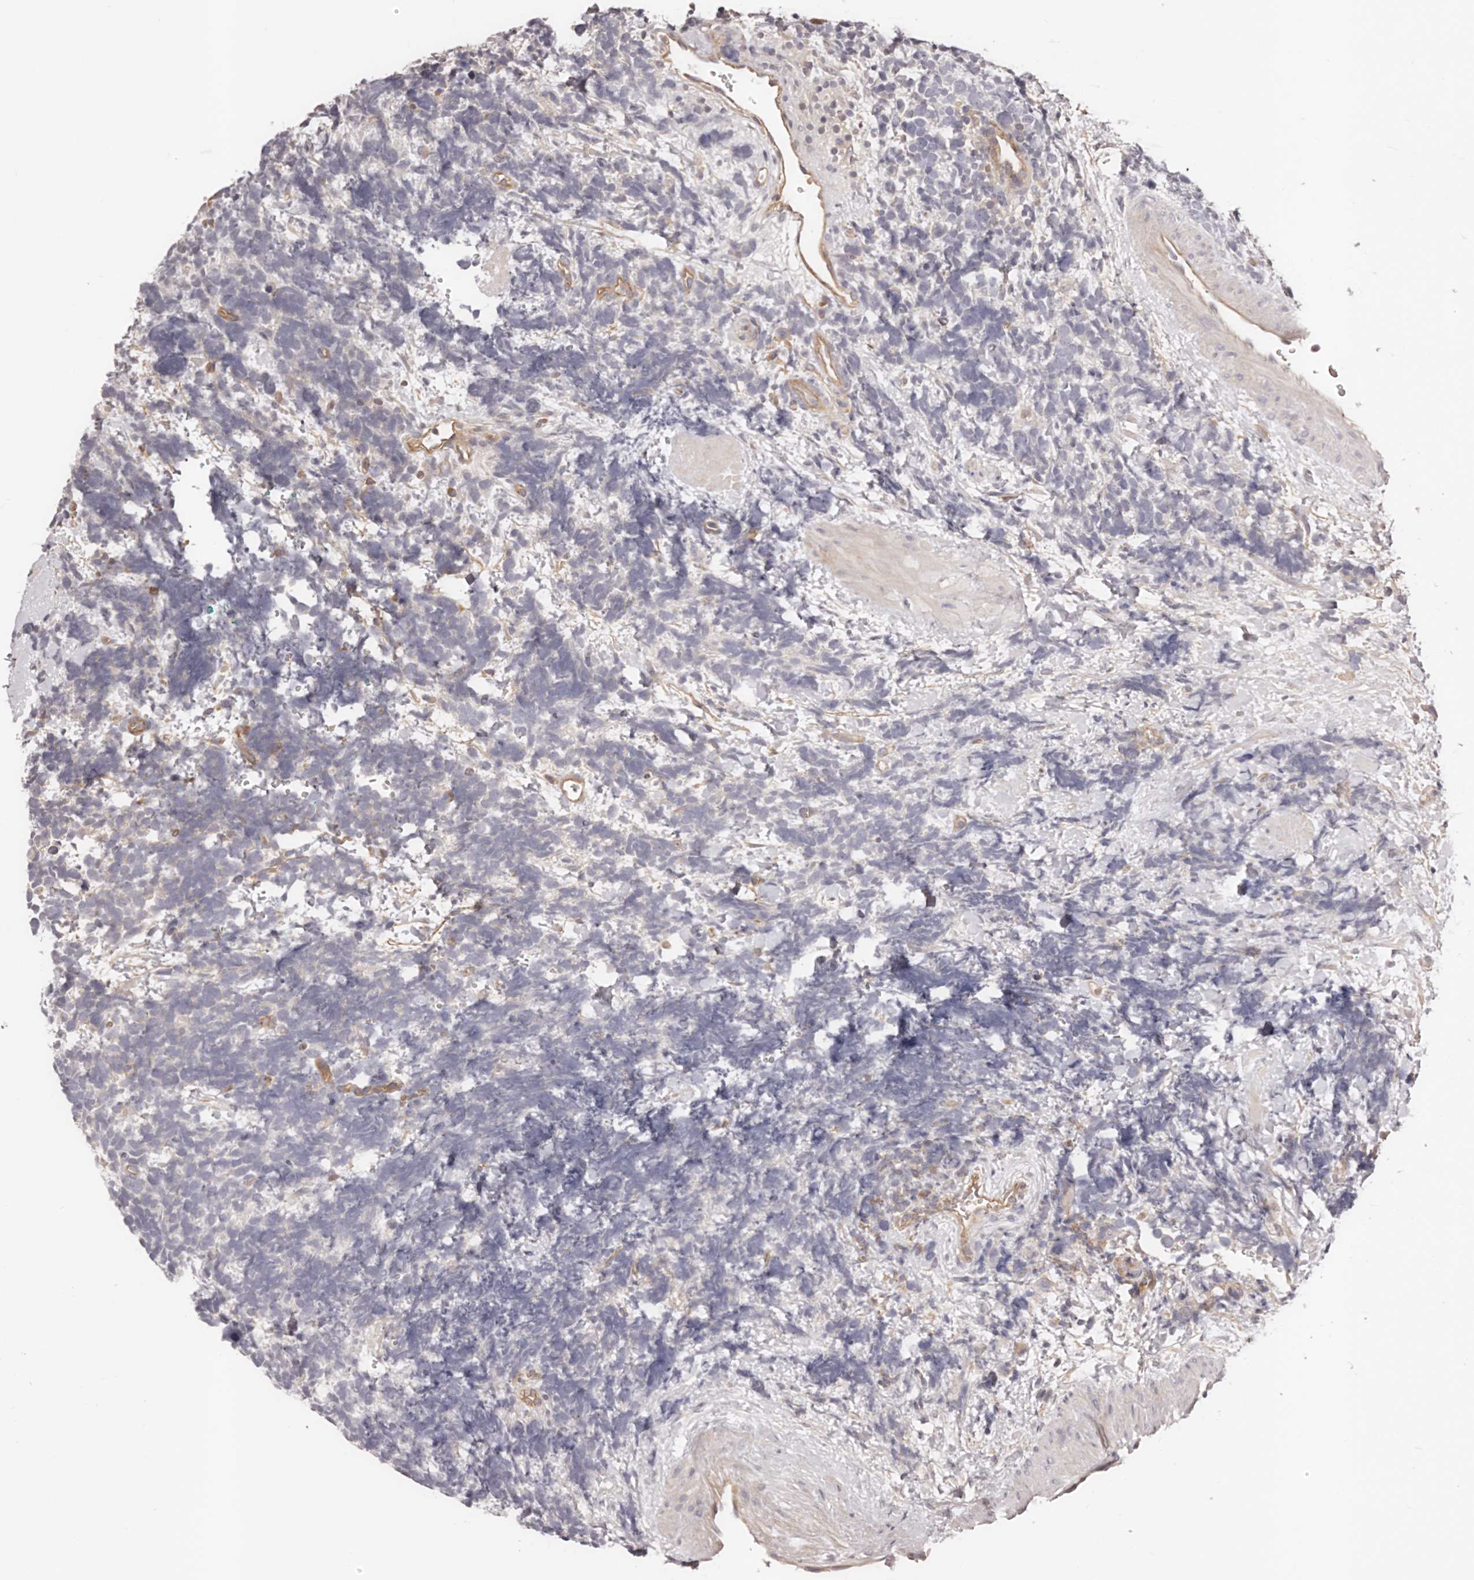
{"staining": {"intensity": "negative", "quantity": "none", "location": "none"}, "tissue": "urothelial cancer", "cell_type": "Tumor cells", "image_type": "cancer", "snomed": [{"axis": "morphology", "description": "Urothelial carcinoma, High grade"}, {"axis": "topography", "description": "Urinary bladder"}], "caption": "This is a photomicrograph of immunohistochemistry (IHC) staining of urothelial cancer, which shows no expression in tumor cells.", "gene": "DMRT2", "patient": {"sex": "female", "age": 82}}